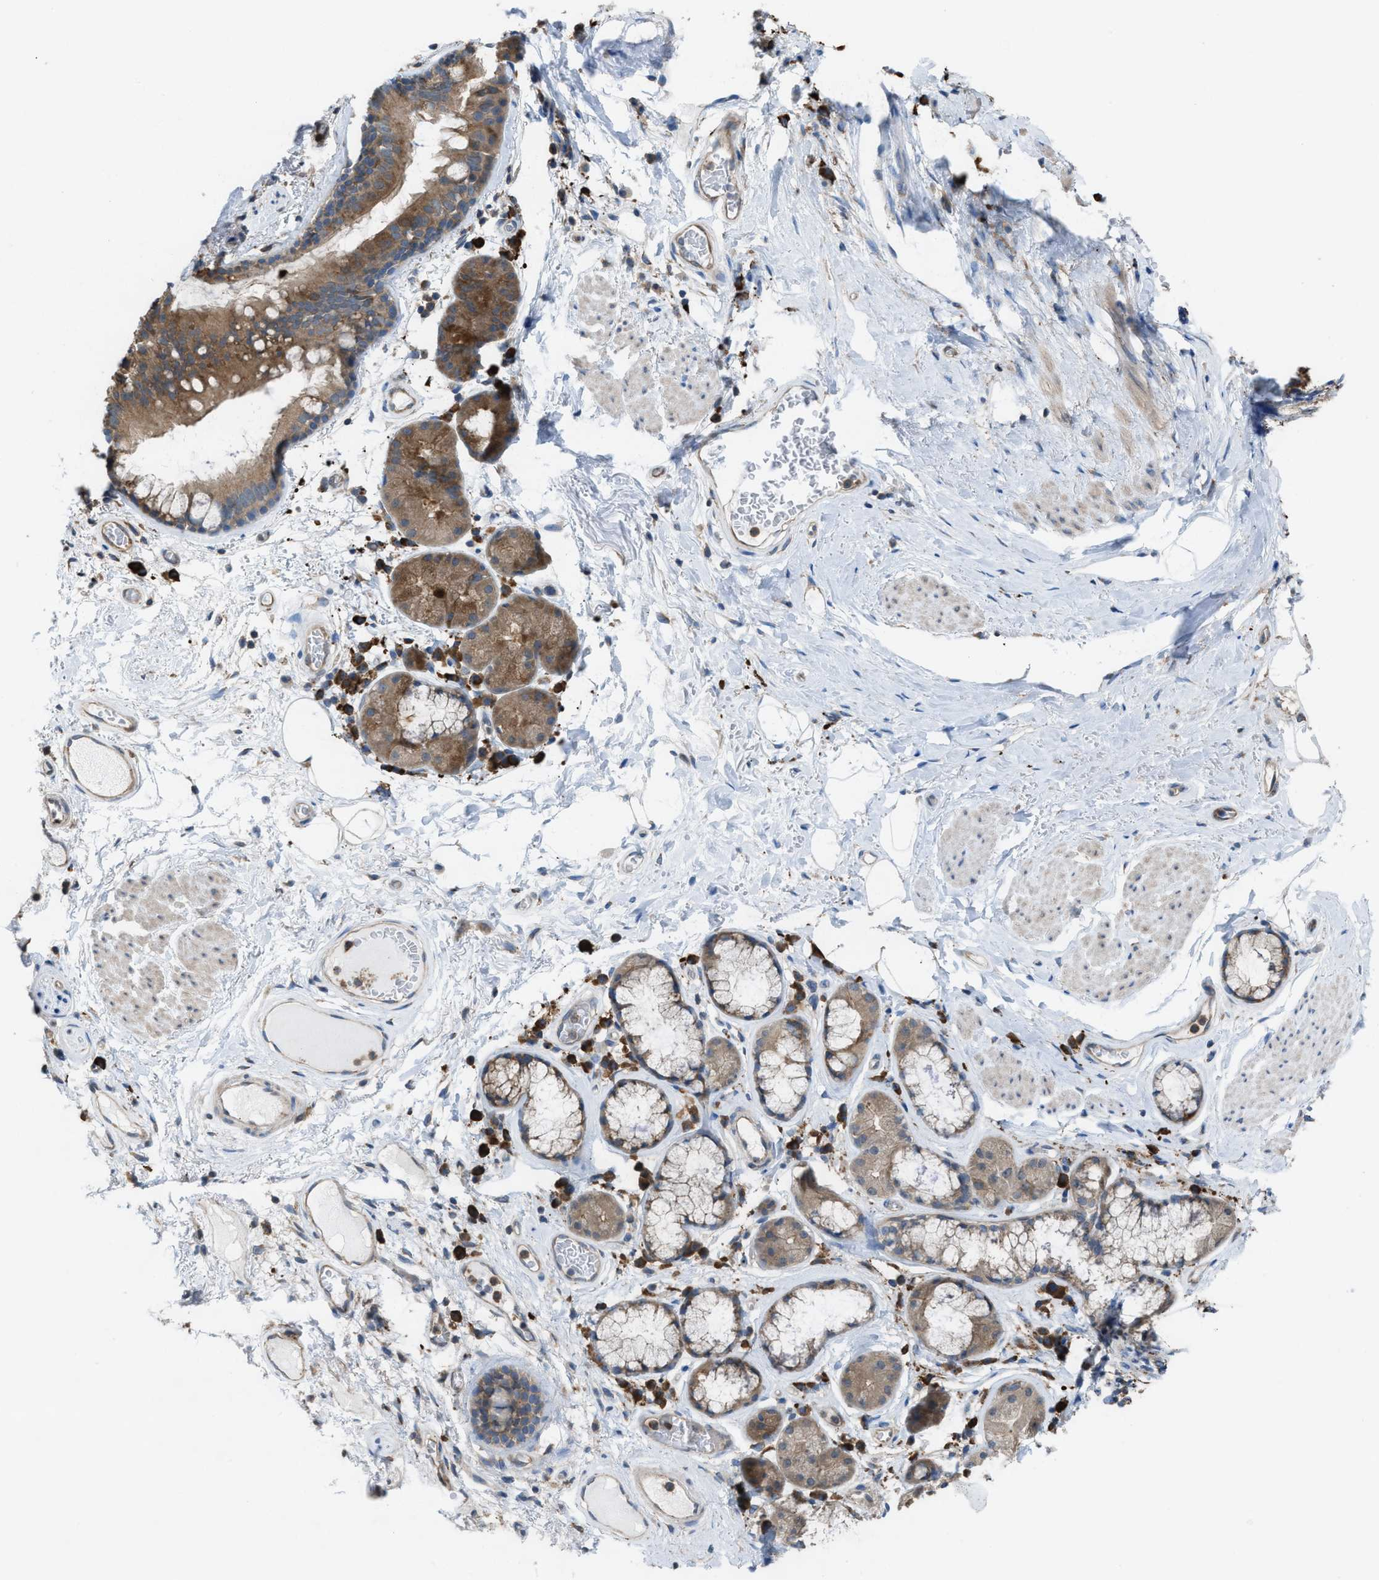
{"staining": {"intensity": "moderate", "quantity": ">75%", "location": "cytoplasmic/membranous"}, "tissue": "bronchus", "cell_type": "Respiratory epithelial cells", "image_type": "normal", "snomed": [{"axis": "morphology", "description": "Normal tissue, NOS"}, {"axis": "topography", "description": "Cartilage tissue"}], "caption": "Protein expression analysis of normal human bronchus reveals moderate cytoplasmic/membranous positivity in about >75% of respiratory epithelial cells.", "gene": "PLAA", "patient": {"sex": "female", "age": 63}}